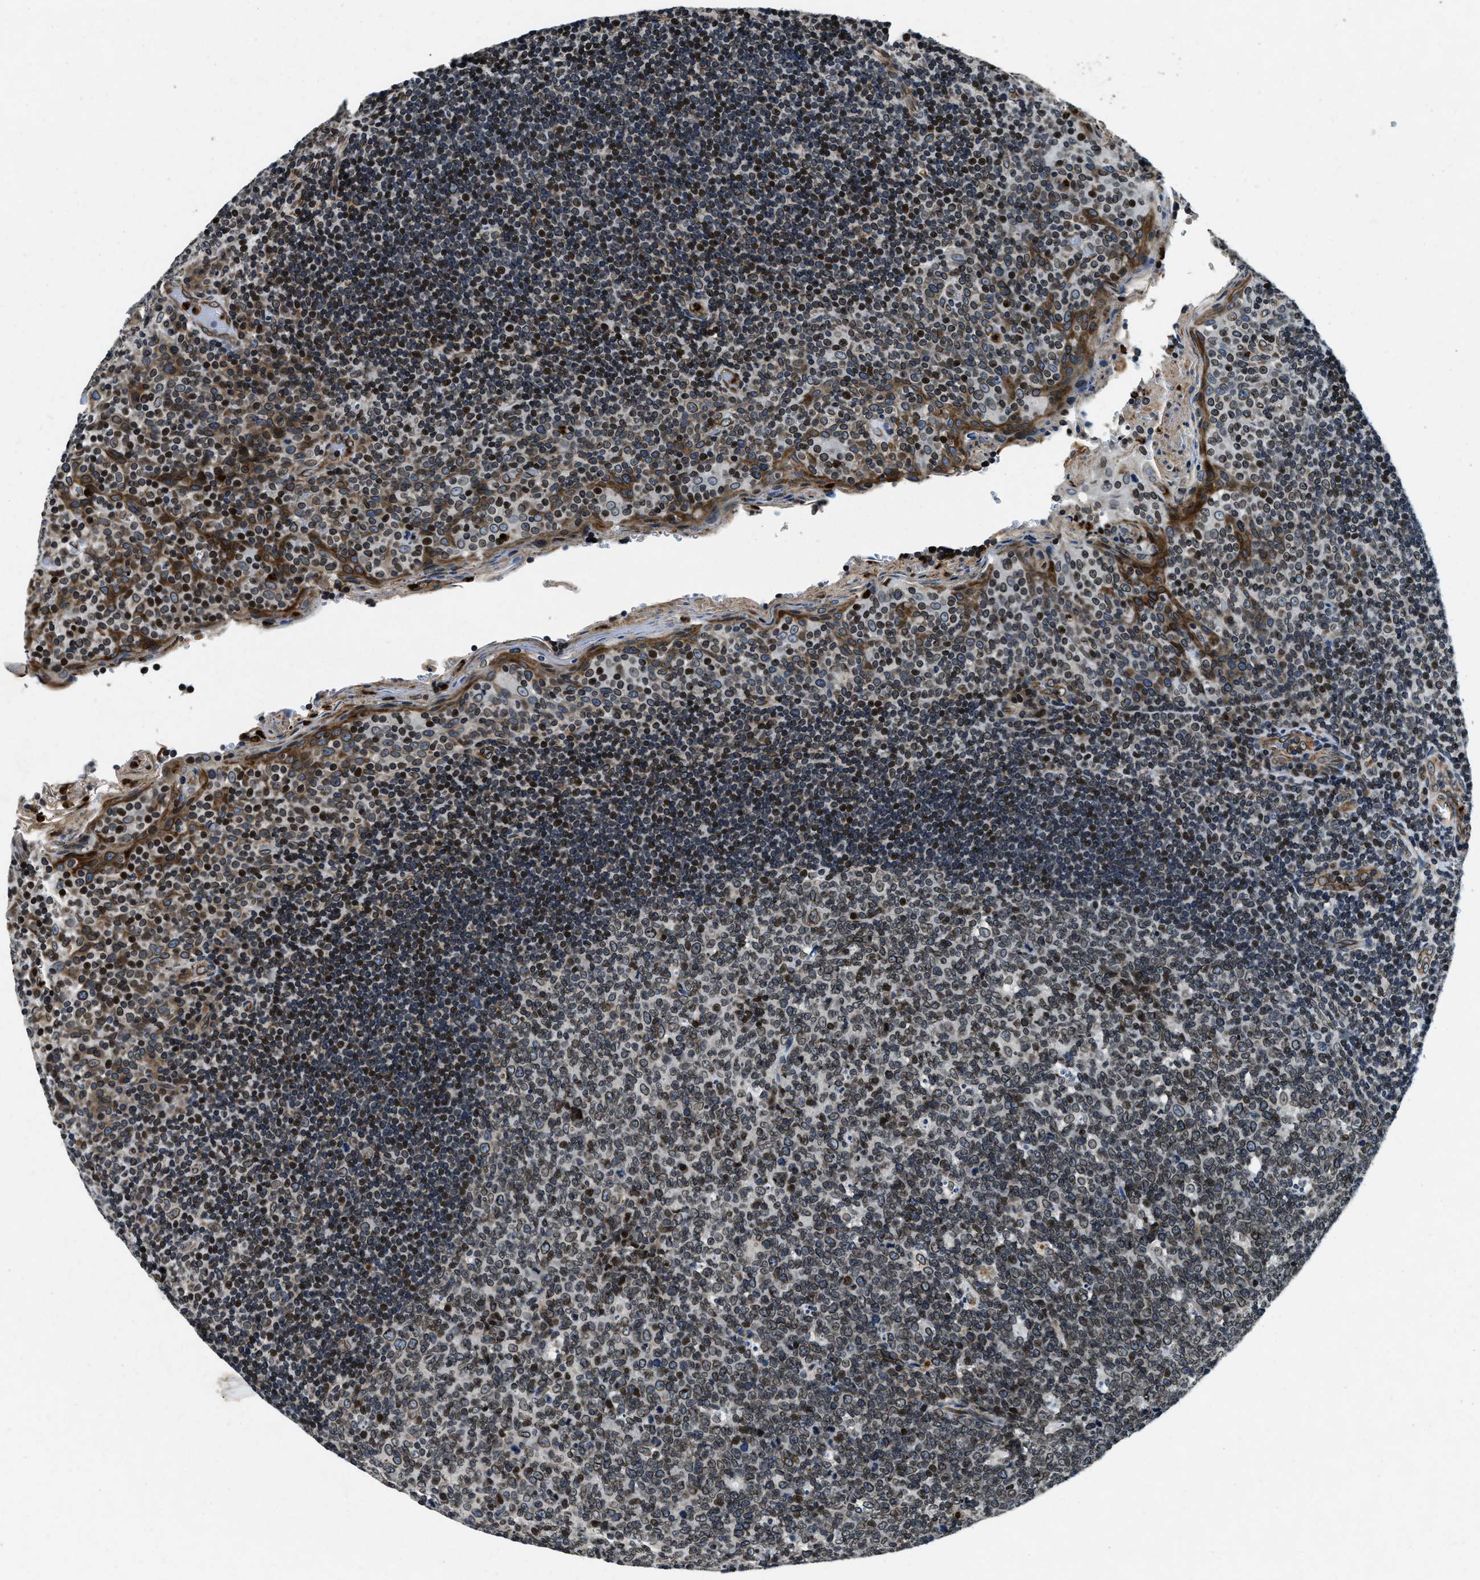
{"staining": {"intensity": "weak", "quantity": ">75%", "location": "nuclear"}, "tissue": "tonsil", "cell_type": "Germinal center cells", "image_type": "normal", "snomed": [{"axis": "morphology", "description": "Normal tissue, NOS"}, {"axis": "topography", "description": "Tonsil"}], "caption": "Immunohistochemistry (DAB) staining of unremarkable human tonsil demonstrates weak nuclear protein staining in approximately >75% of germinal center cells.", "gene": "ZC3HC1", "patient": {"sex": "male", "age": 17}}